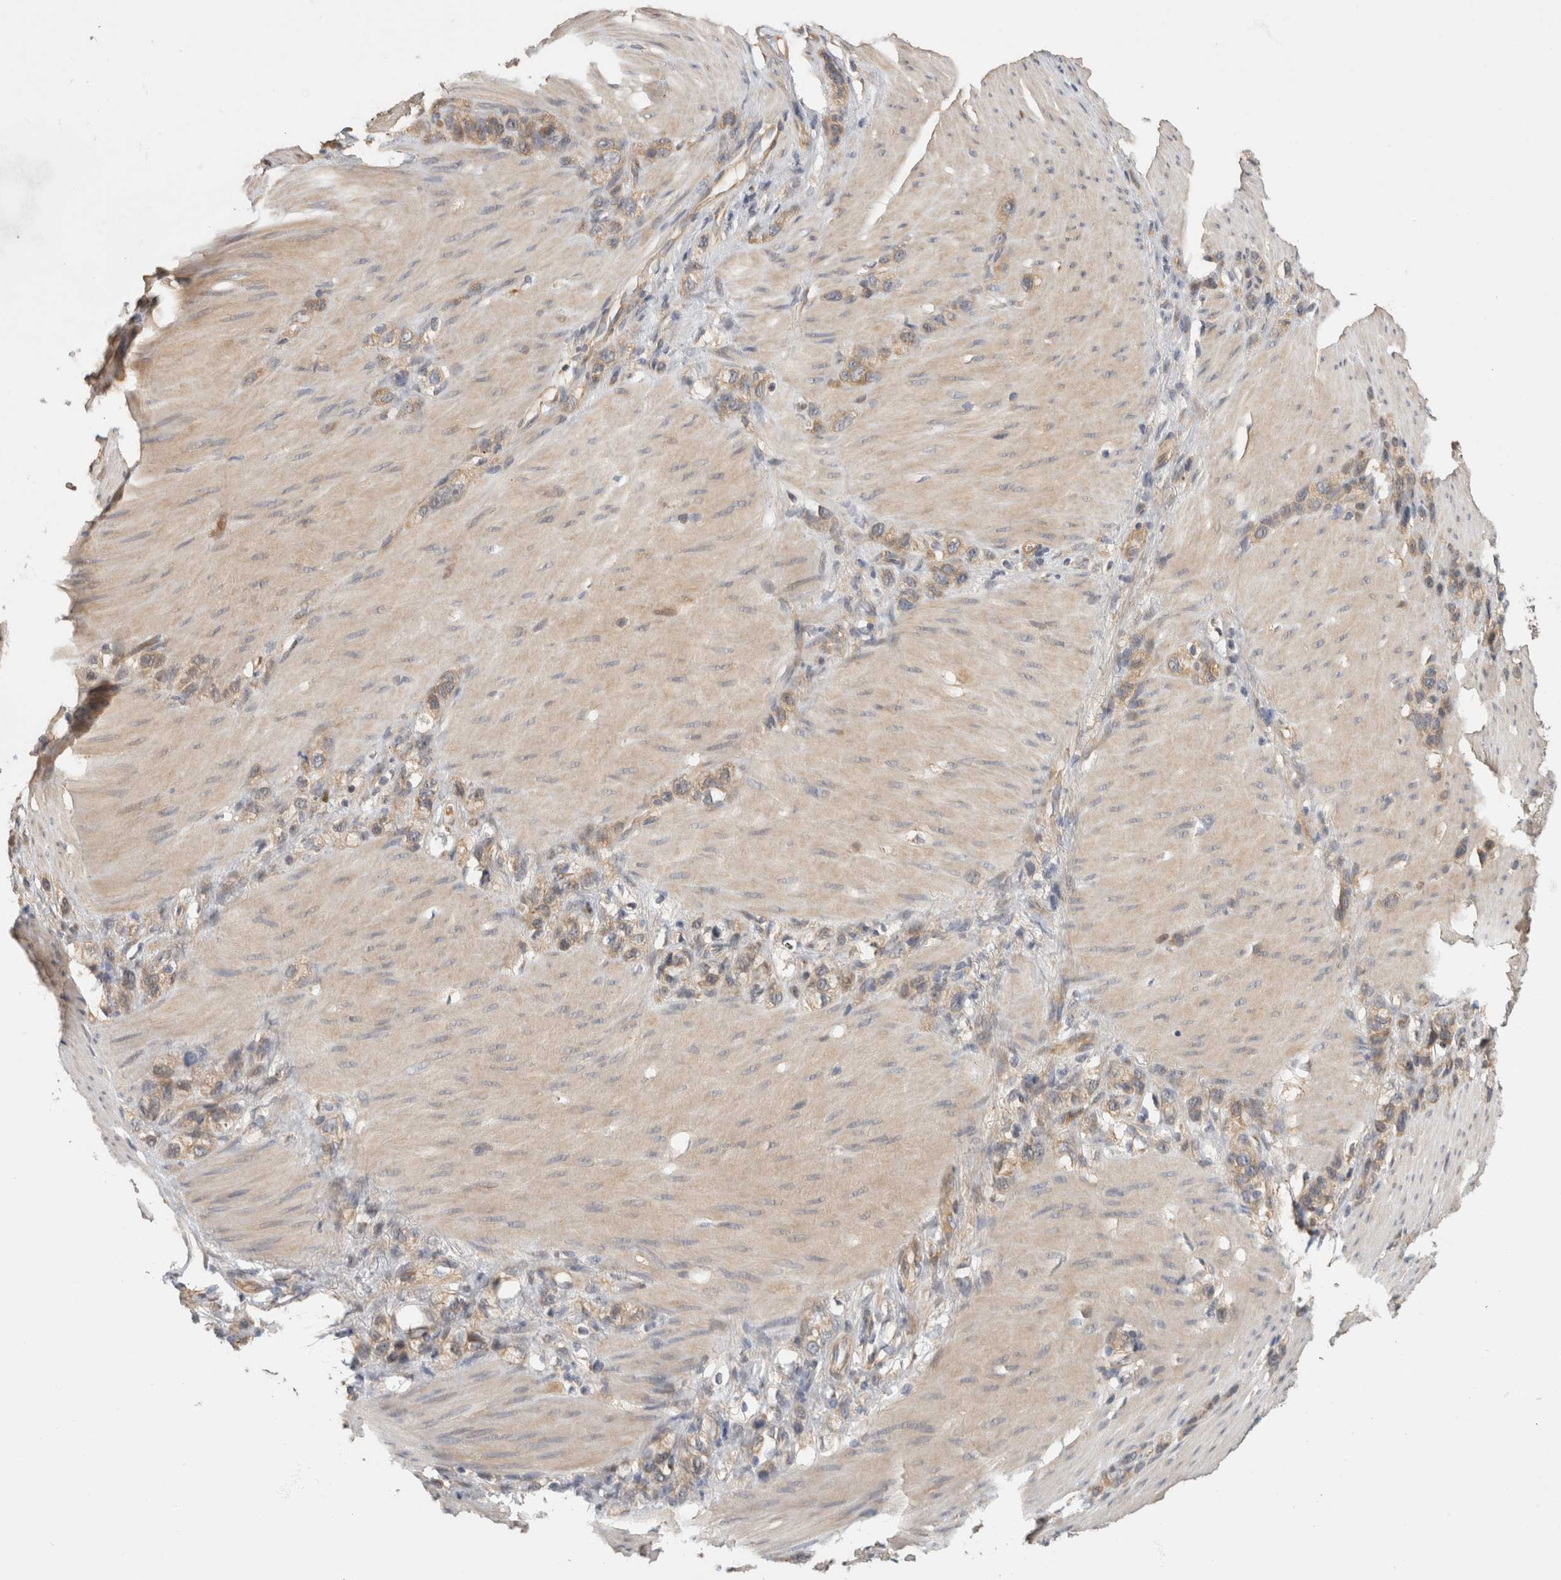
{"staining": {"intensity": "moderate", "quantity": "25%-75%", "location": "cytoplasmic/membranous"}, "tissue": "stomach cancer", "cell_type": "Tumor cells", "image_type": "cancer", "snomed": [{"axis": "morphology", "description": "Normal tissue, NOS"}, {"axis": "morphology", "description": "Adenocarcinoma, NOS"}, {"axis": "morphology", "description": "Adenocarcinoma, High grade"}, {"axis": "topography", "description": "Stomach, upper"}, {"axis": "topography", "description": "Stomach"}], "caption": "This is an image of immunohistochemistry (IHC) staining of stomach cancer, which shows moderate staining in the cytoplasmic/membranous of tumor cells.", "gene": "PGM1", "patient": {"sex": "female", "age": 65}}